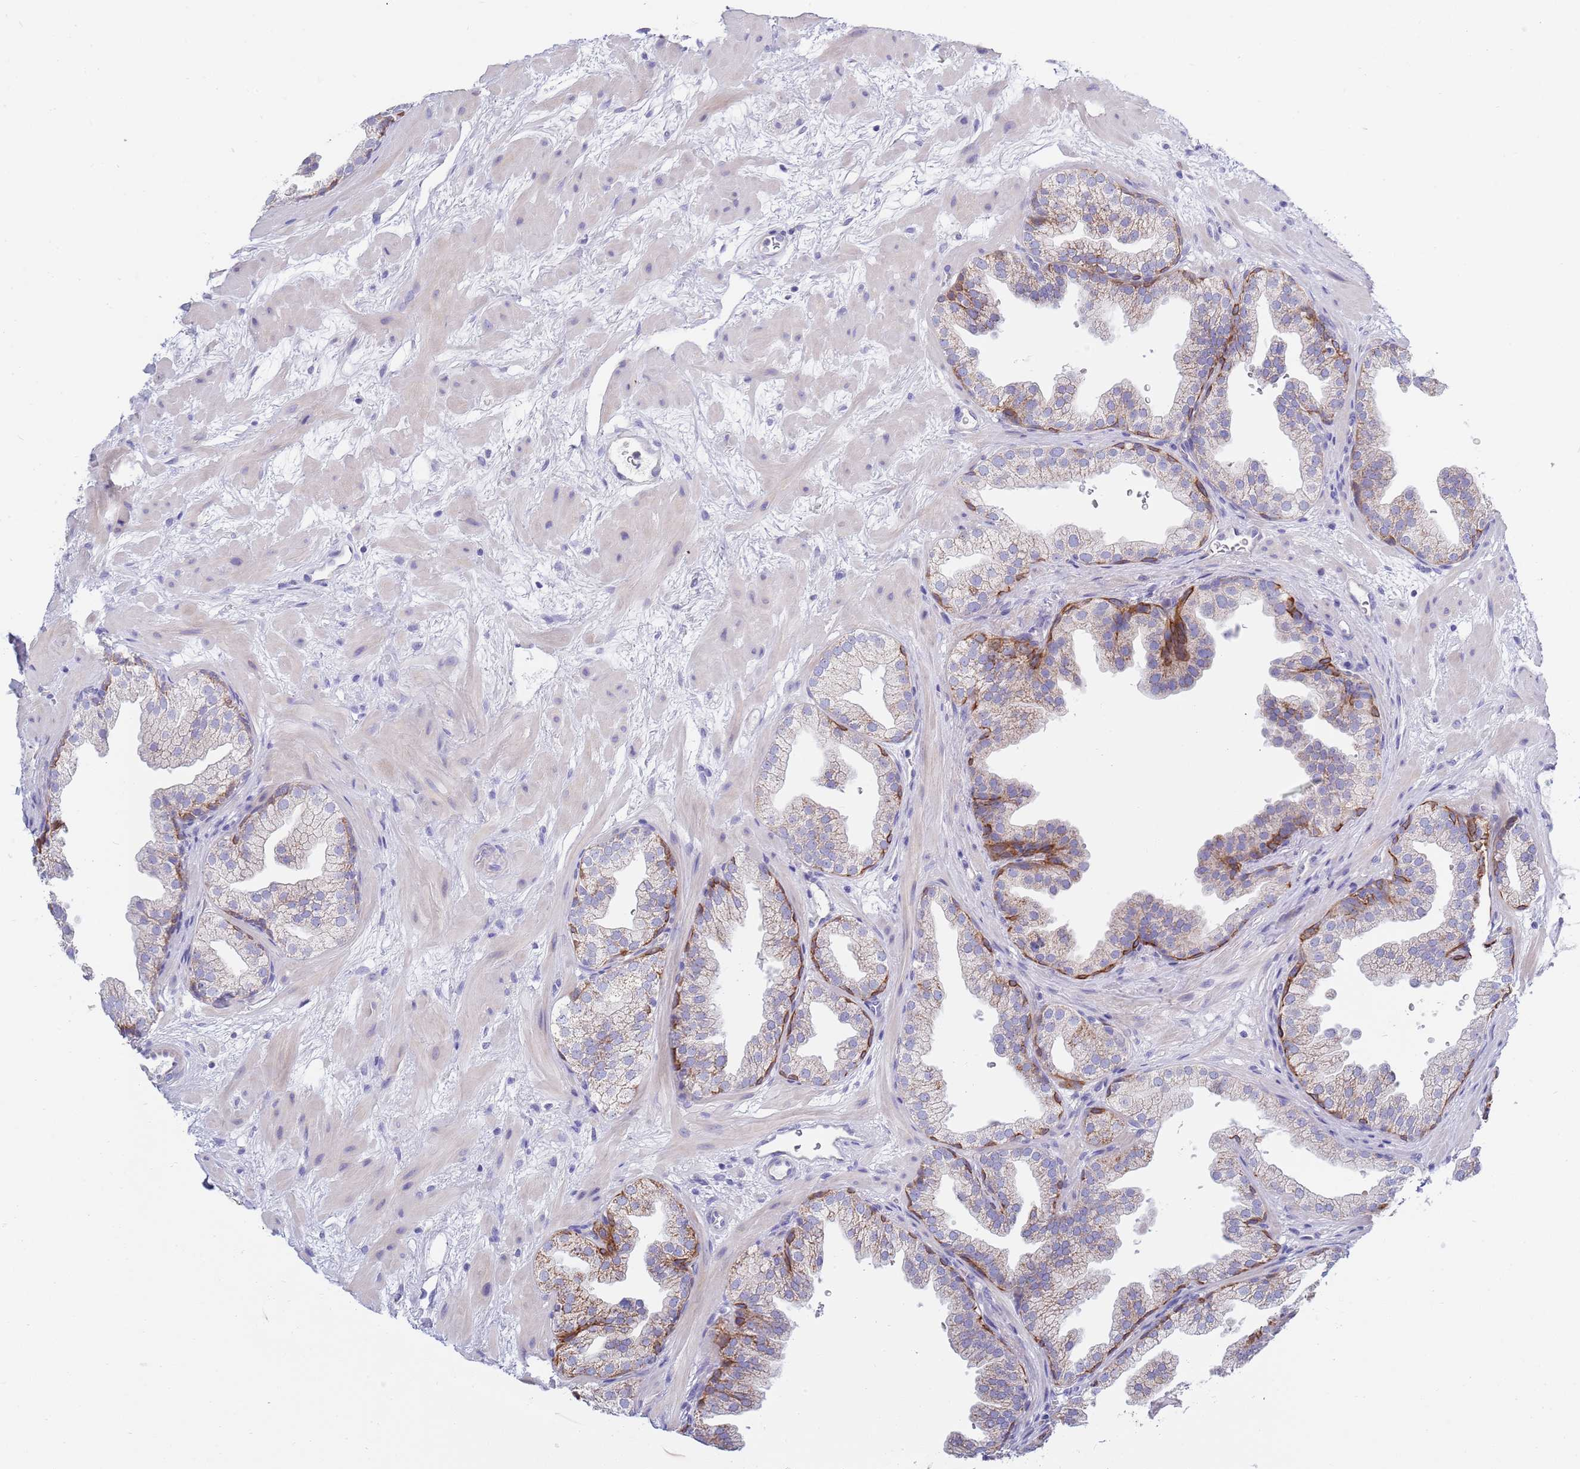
{"staining": {"intensity": "moderate", "quantity": "<25%", "location": "cytoplasmic/membranous"}, "tissue": "prostate", "cell_type": "Glandular cells", "image_type": "normal", "snomed": [{"axis": "morphology", "description": "Normal tissue, NOS"}, {"axis": "topography", "description": "Prostate"}], "caption": "A histopathology image showing moderate cytoplasmic/membranous positivity in about <25% of glandular cells in normal prostate, as visualized by brown immunohistochemical staining.", "gene": "EMC8", "patient": {"sex": "male", "age": 37}}